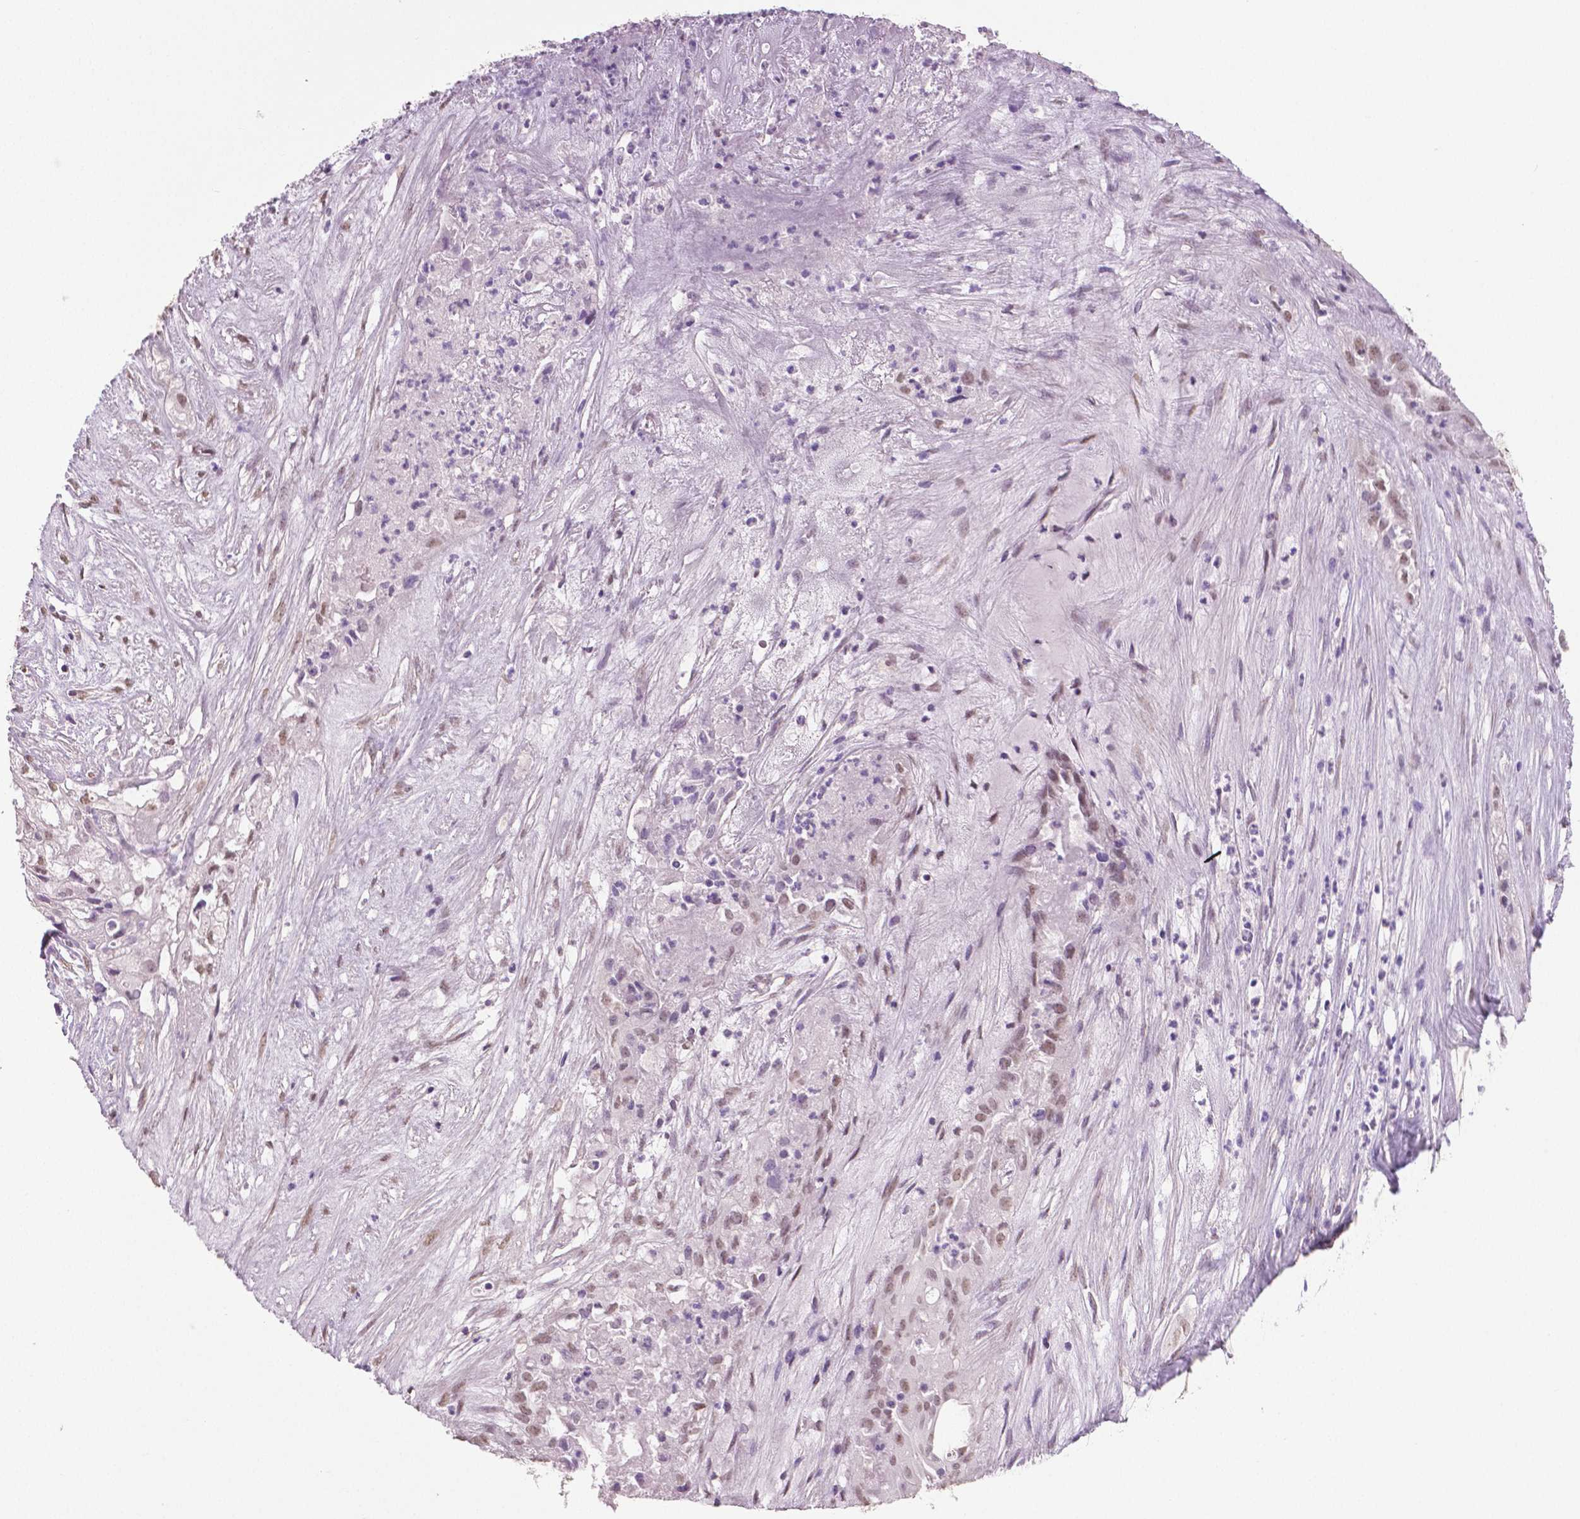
{"staining": {"intensity": "weak", "quantity": ">75%", "location": "nuclear"}, "tissue": "ovarian cancer", "cell_type": "Tumor cells", "image_type": "cancer", "snomed": [{"axis": "morphology", "description": "Carcinoma, endometroid"}, {"axis": "topography", "description": "Ovary"}], "caption": "DAB (3,3'-diaminobenzidine) immunohistochemical staining of ovarian cancer (endometroid carcinoma) reveals weak nuclear protein staining in approximately >75% of tumor cells.", "gene": "IGF2BP1", "patient": {"sex": "female", "age": 64}}